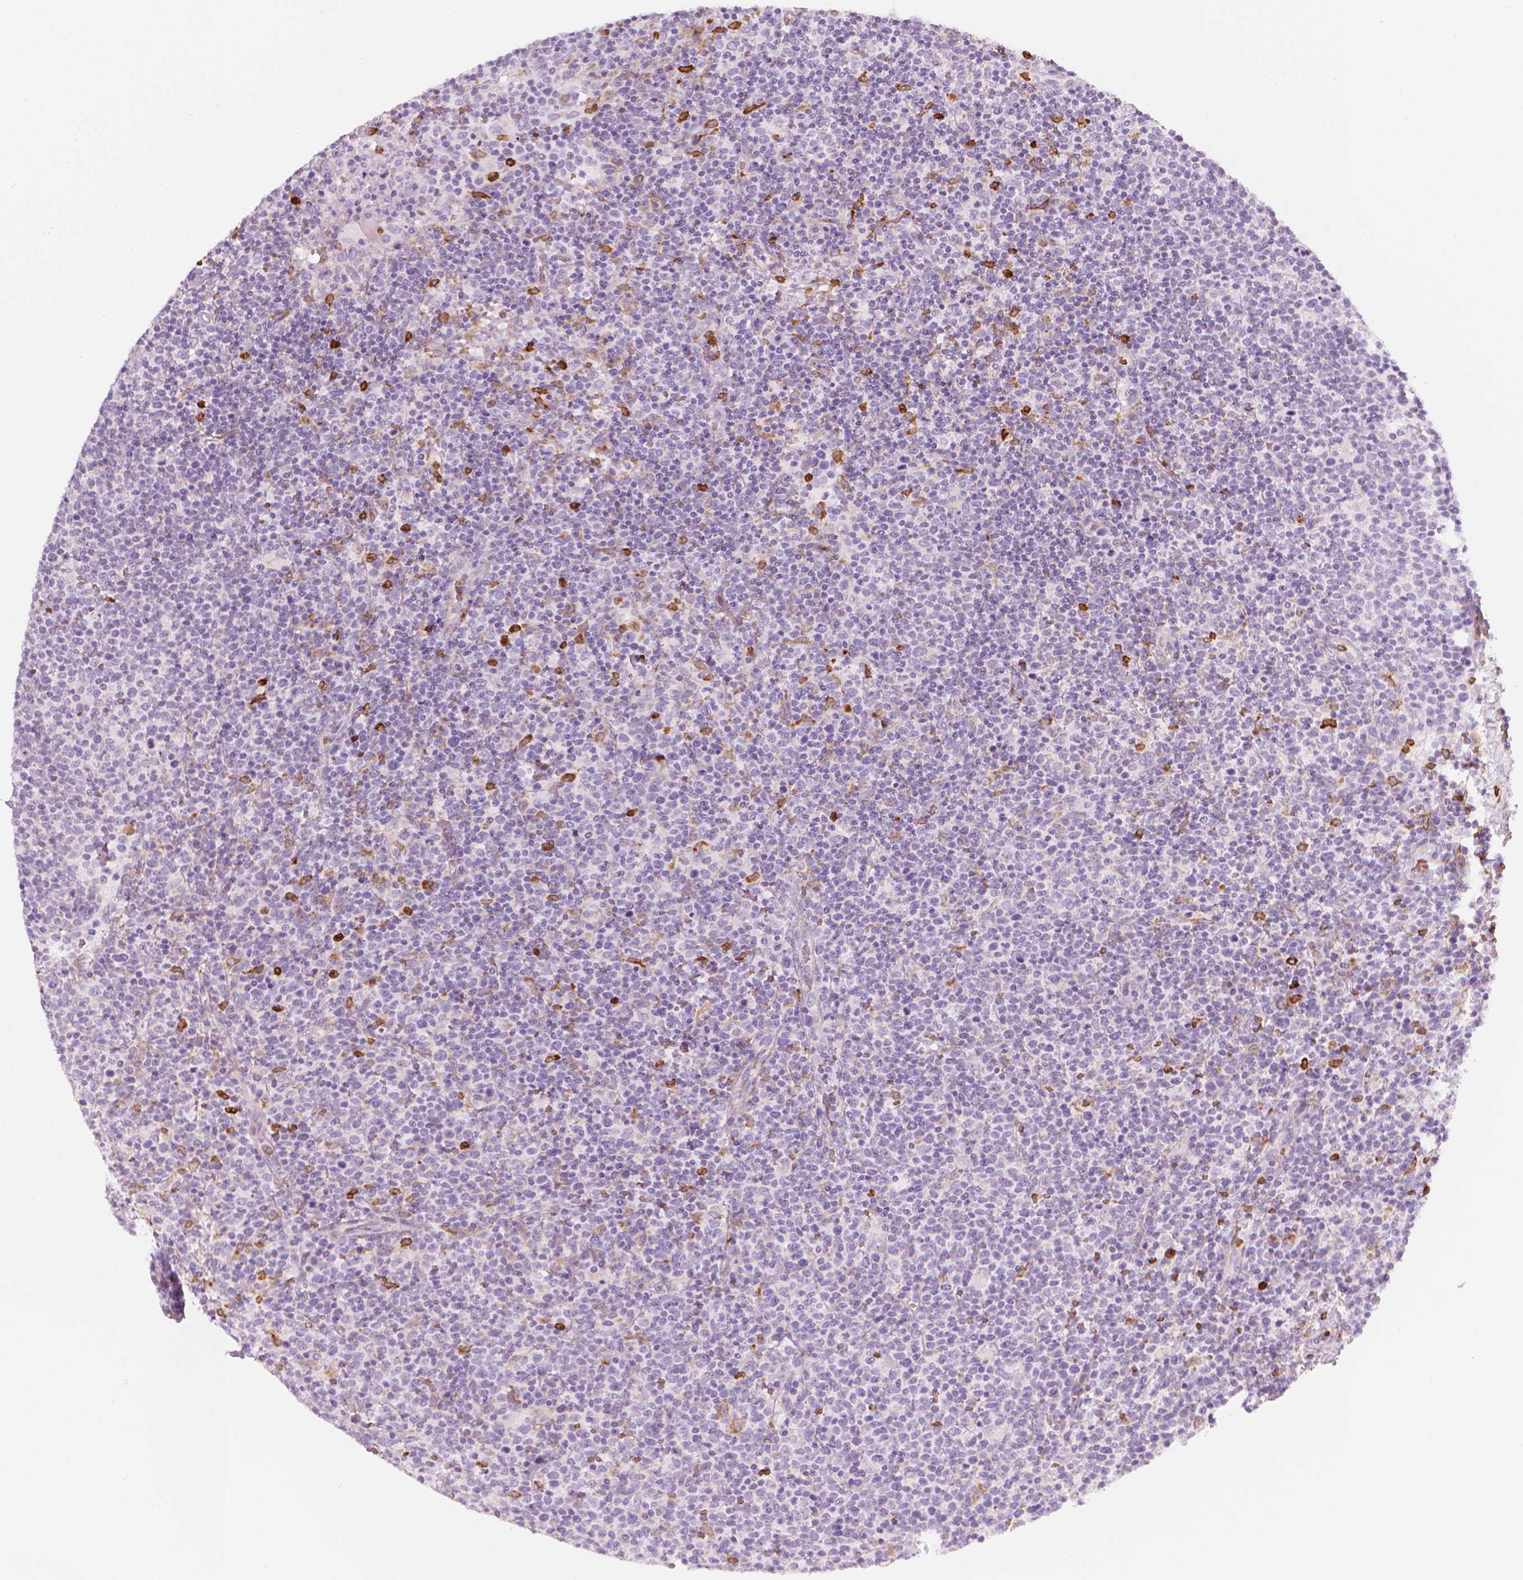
{"staining": {"intensity": "negative", "quantity": "none", "location": "none"}, "tissue": "lymphoma", "cell_type": "Tumor cells", "image_type": "cancer", "snomed": [{"axis": "morphology", "description": "Malignant lymphoma, non-Hodgkin's type, High grade"}, {"axis": "topography", "description": "Lymph node"}], "caption": "Protein analysis of lymphoma displays no significant positivity in tumor cells.", "gene": "CES1", "patient": {"sex": "male", "age": 61}}